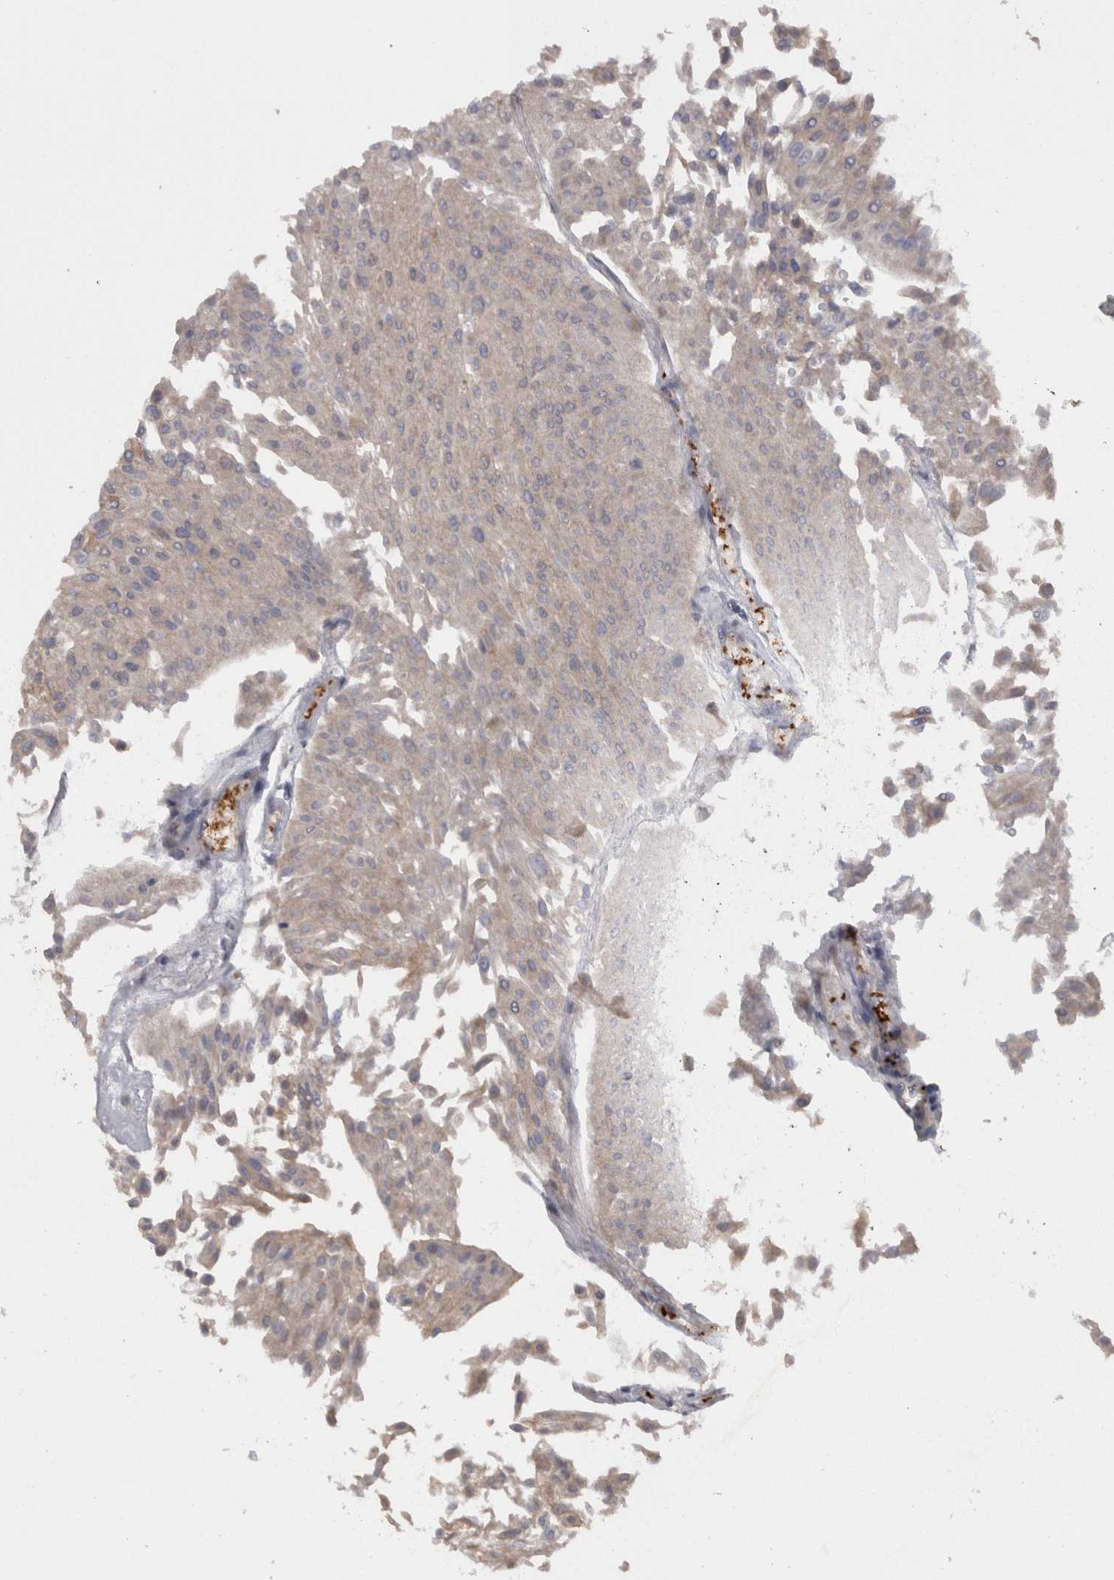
{"staining": {"intensity": "weak", "quantity": "<25%", "location": "cytoplasmic/membranous"}, "tissue": "urothelial cancer", "cell_type": "Tumor cells", "image_type": "cancer", "snomed": [{"axis": "morphology", "description": "Urothelial carcinoma, Low grade"}, {"axis": "topography", "description": "Urinary bladder"}], "caption": "Histopathology image shows no significant protein staining in tumor cells of urothelial carcinoma (low-grade). (Immunohistochemistry, brightfield microscopy, high magnification).", "gene": "CAMK2D", "patient": {"sex": "male", "age": 67}}